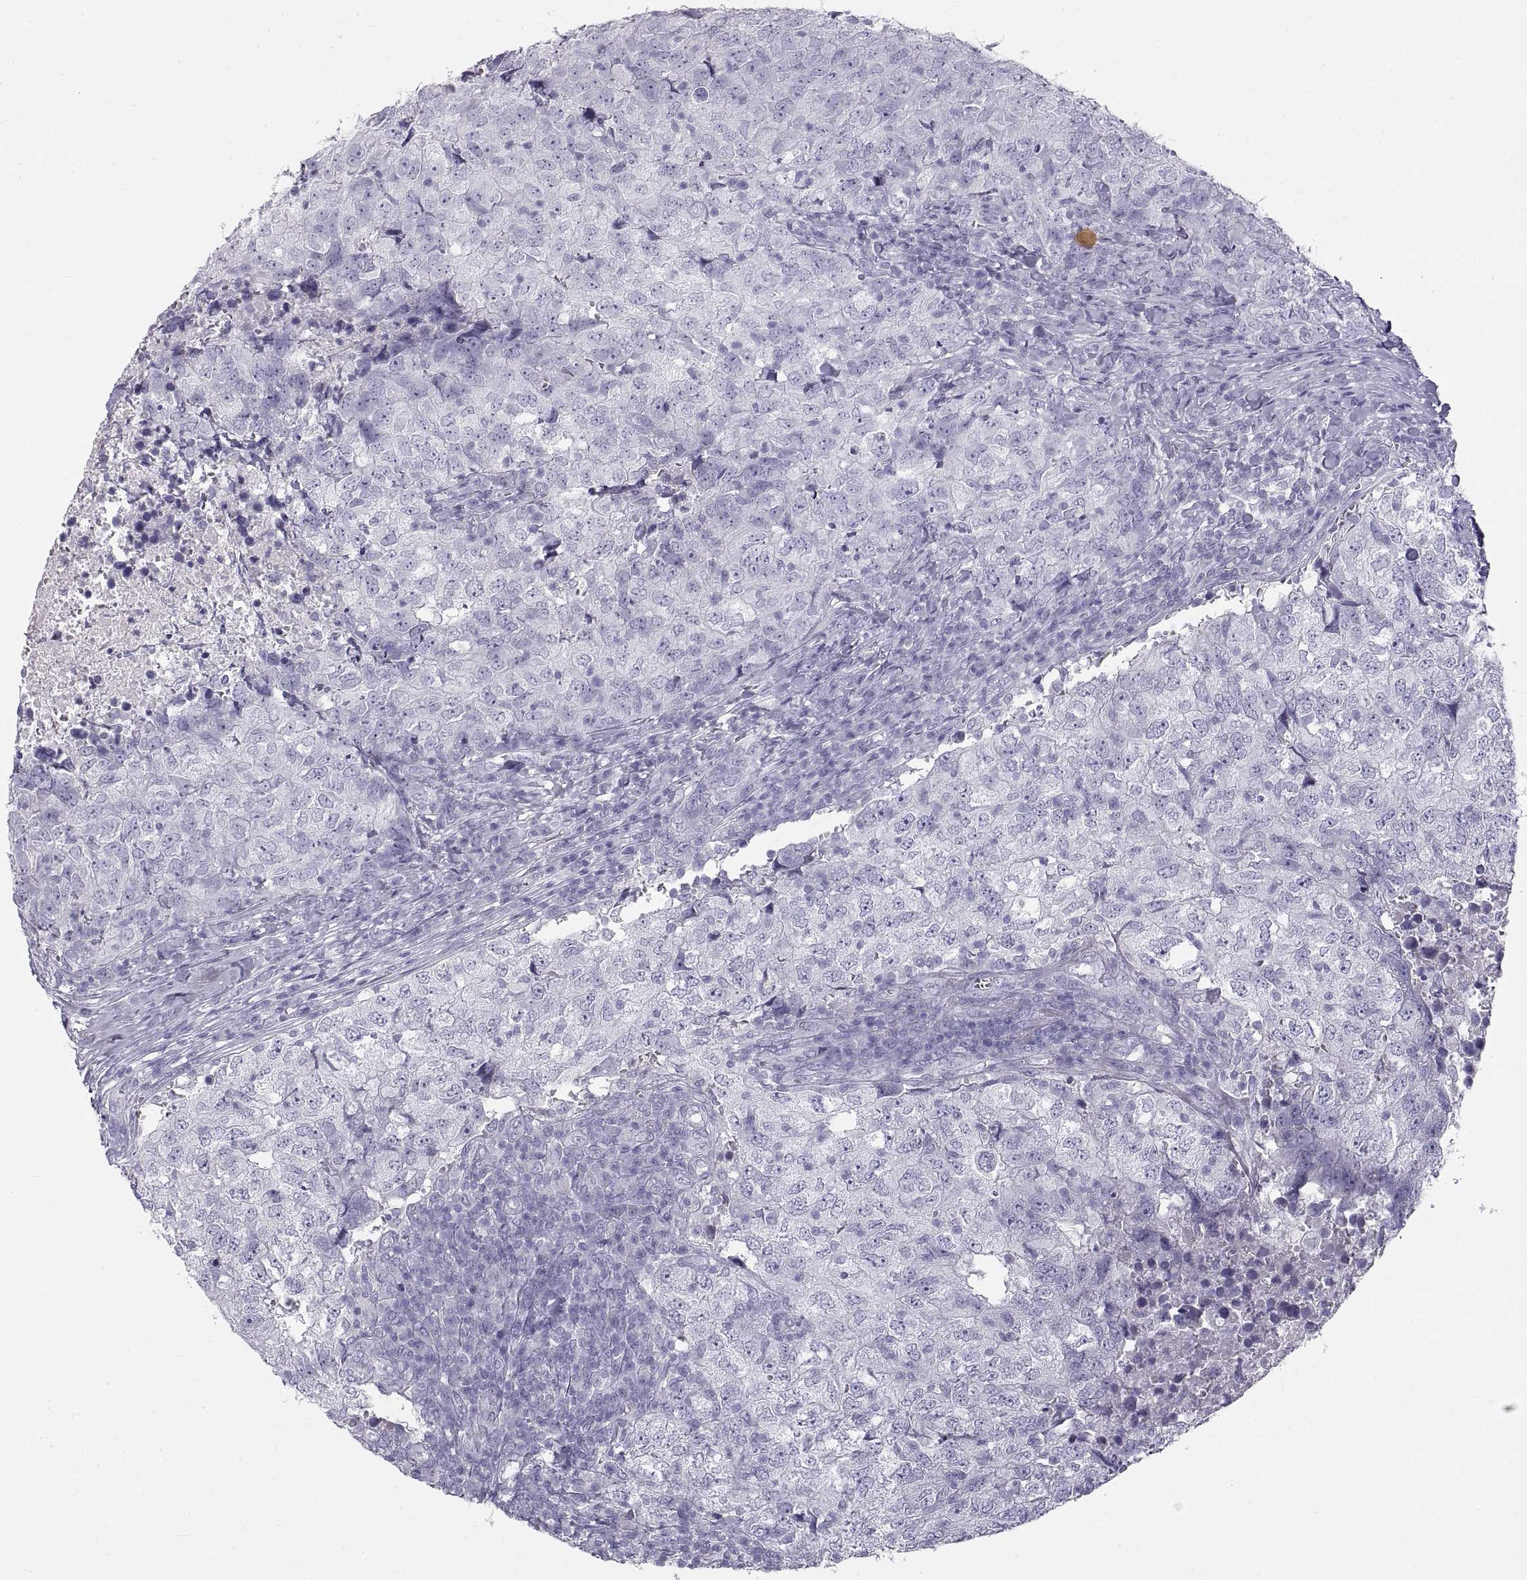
{"staining": {"intensity": "negative", "quantity": "none", "location": "none"}, "tissue": "breast cancer", "cell_type": "Tumor cells", "image_type": "cancer", "snomed": [{"axis": "morphology", "description": "Duct carcinoma"}, {"axis": "topography", "description": "Breast"}], "caption": "The immunohistochemistry photomicrograph has no significant staining in tumor cells of breast cancer (intraductal carcinoma) tissue. (Stains: DAB immunohistochemistry (IHC) with hematoxylin counter stain, Microscopy: brightfield microscopy at high magnification).", "gene": "RLBP1", "patient": {"sex": "female", "age": 30}}